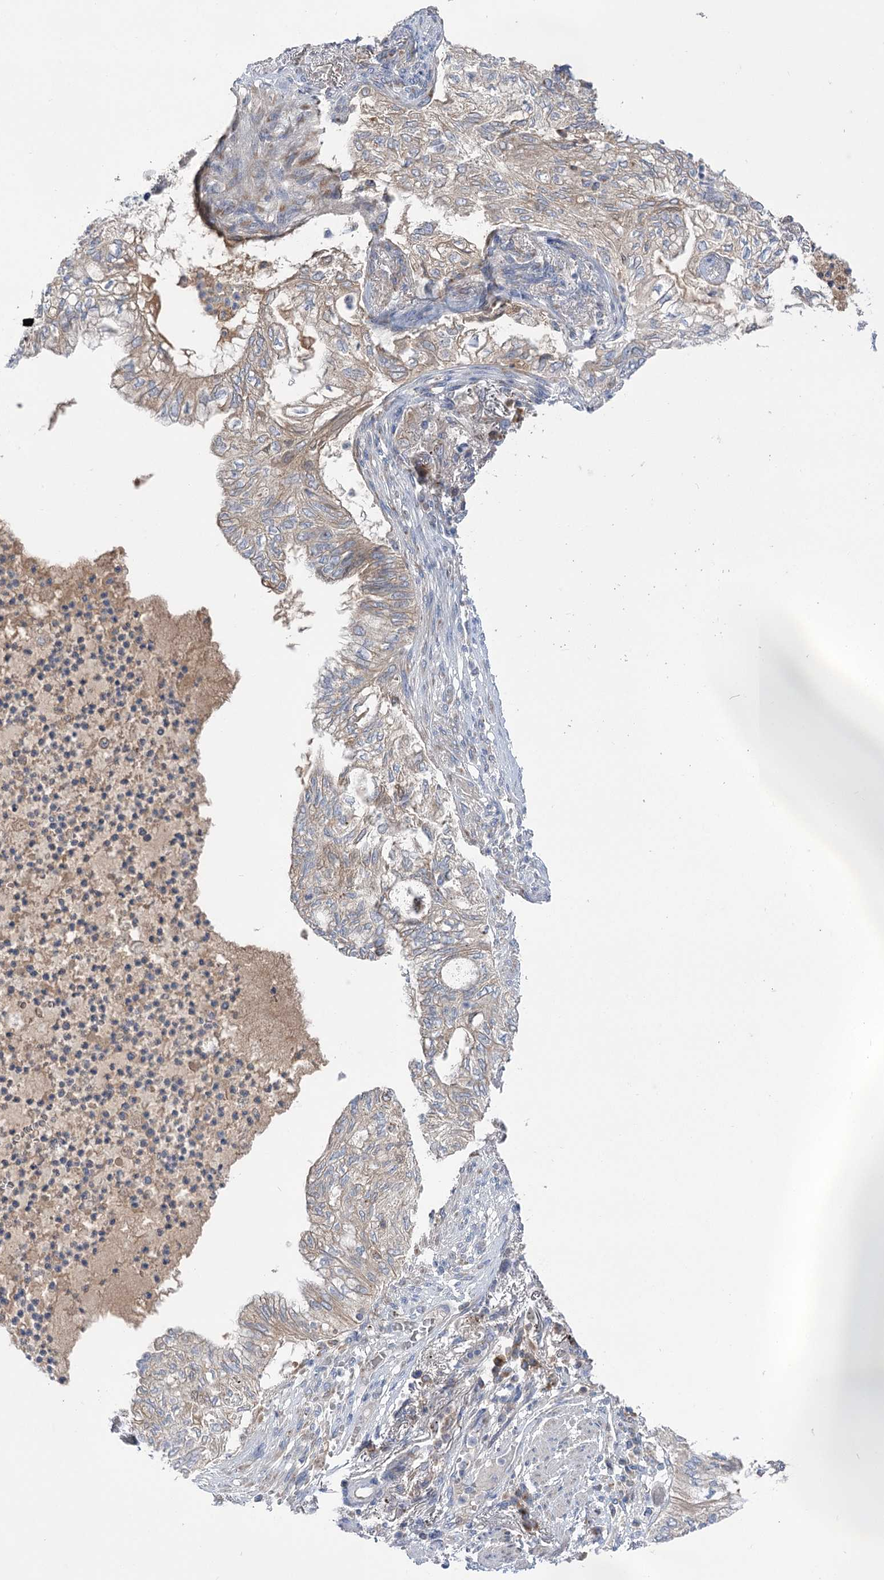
{"staining": {"intensity": "weak", "quantity": "25%-75%", "location": "cytoplasmic/membranous"}, "tissue": "lung cancer", "cell_type": "Tumor cells", "image_type": "cancer", "snomed": [{"axis": "morphology", "description": "Adenocarcinoma, NOS"}, {"axis": "topography", "description": "Lung"}], "caption": "IHC image of adenocarcinoma (lung) stained for a protein (brown), which demonstrates low levels of weak cytoplasmic/membranous expression in about 25%-75% of tumor cells.", "gene": "GBF1", "patient": {"sex": "female", "age": 70}}